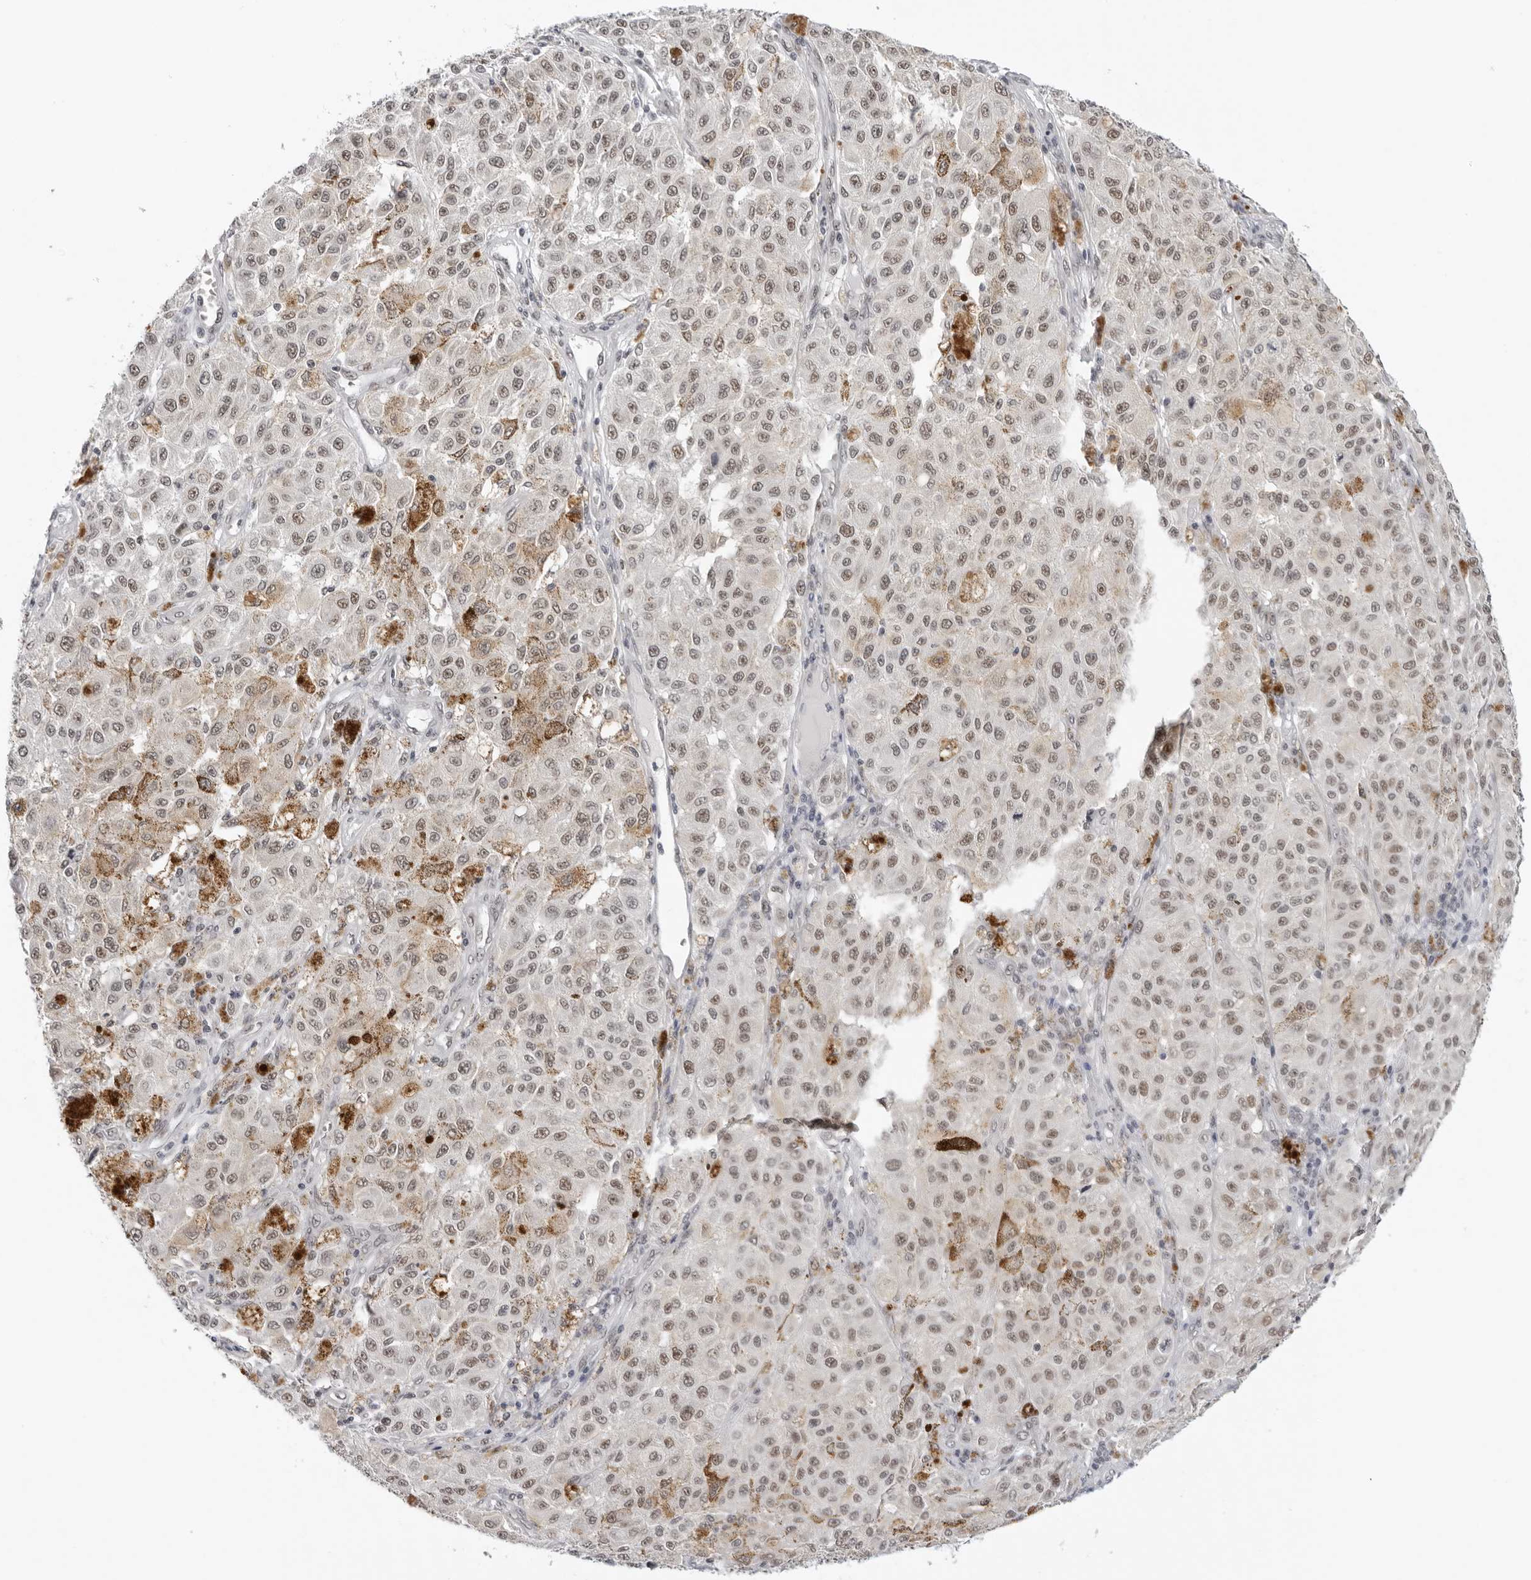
{"staining": {"intensity": "weak", "quantity": ">75%", "location": "nuclear"}, "tissue": "melanoma", "cell_type": "Tumor cells", "image_type": "cancer", "snomed": [{"axis": "morphology", "description": "Malignant melanoma, NOS"}, {"axis": "topography", "description": "Skin"}], "caption": "Human malignant melanoma stained with a protein marker displays weak staining in tumor cells.", "gene": "FOXK2", "patient": {"sex": "female", "age": 64}}